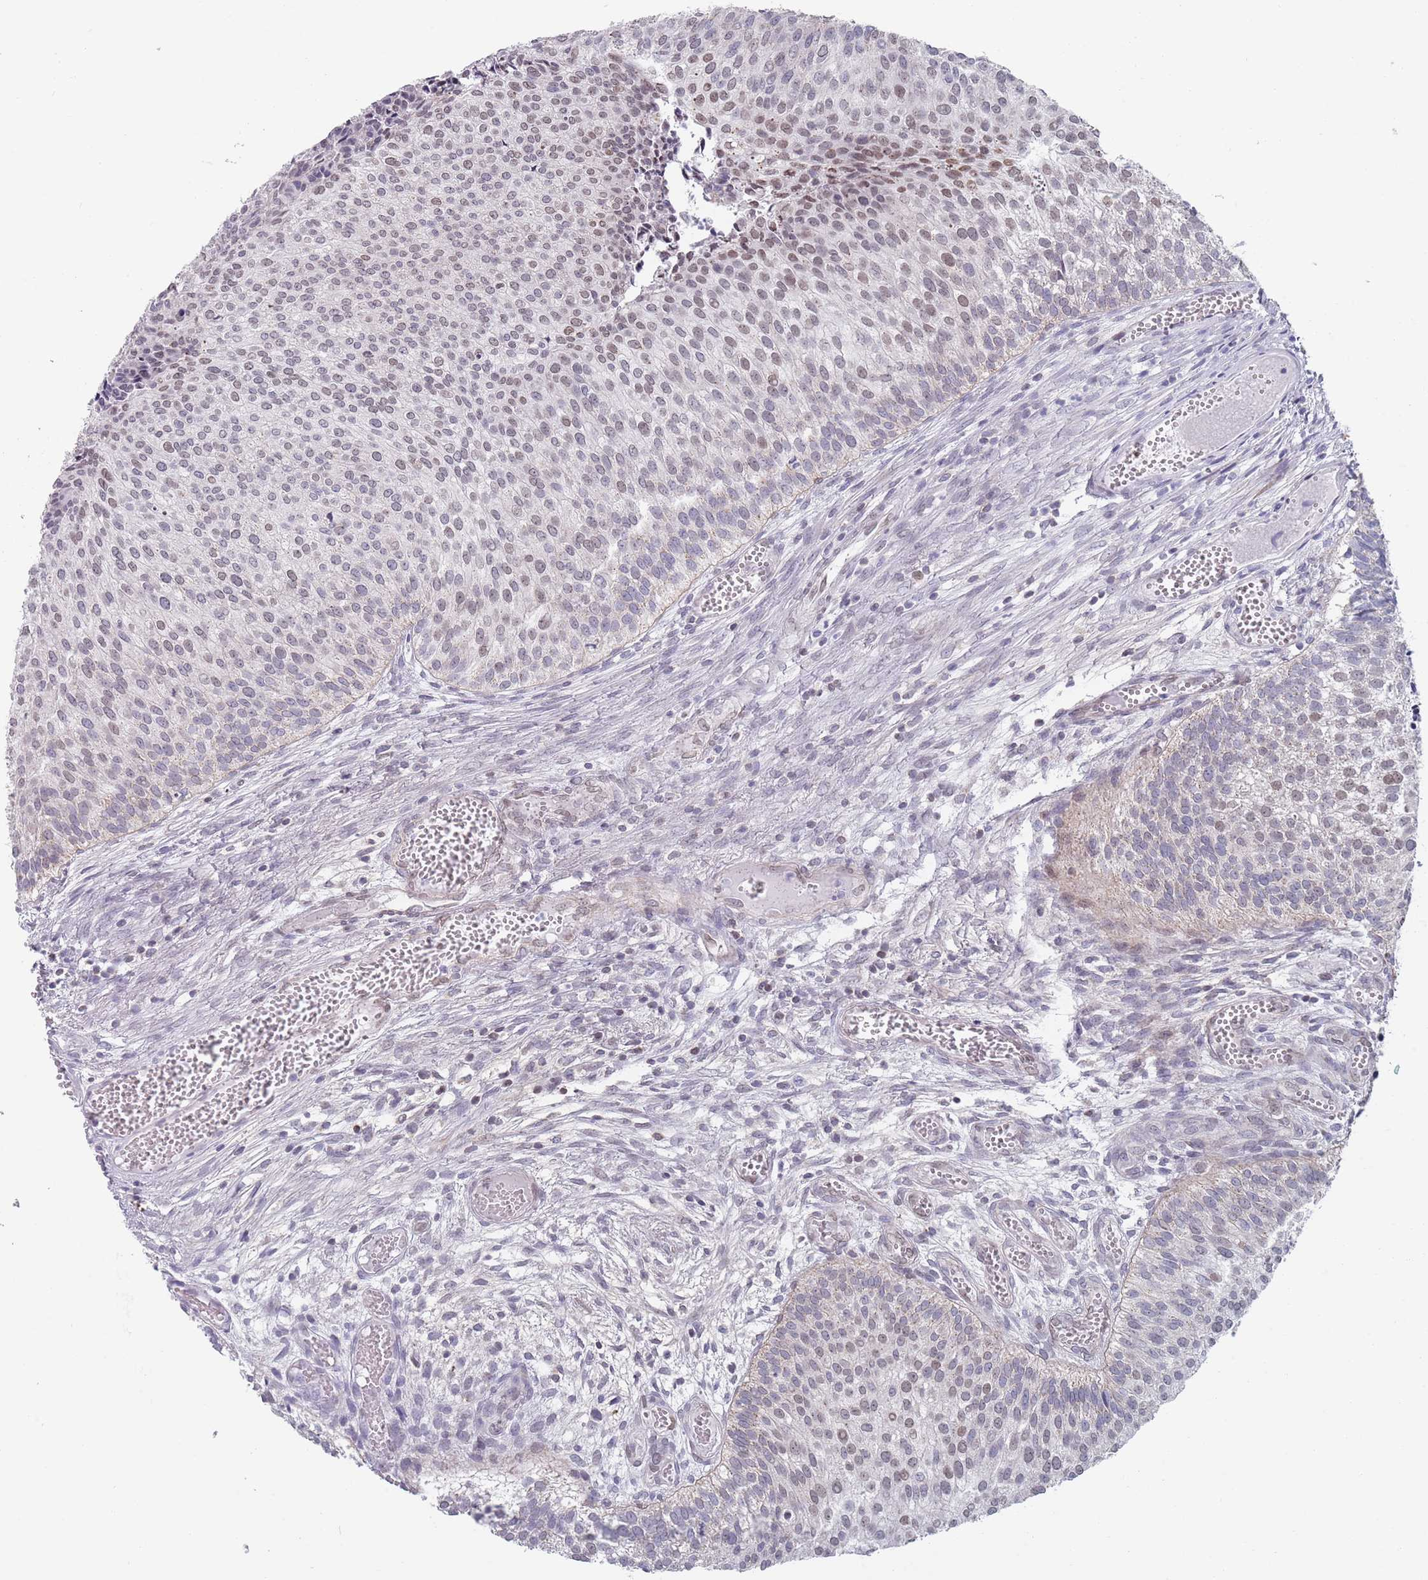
{"staining": {"intensity": "moderate", "quantity": "<25%", "location": "nuclear"}, "tissue": "urothelial cancer", "cell_type": "Tumor cells", "image_type": "cancer", "snomed": [{"axis": "morphology", "description": "Urothelial carcinoma, Low grade"}, {"axis": "topography", "description": "Urinary bladder"}], "caption": "This photomicrograph exhibits immunohistochemistry staining of human urothelial cancer, with low moderate nuclear expression in about <25% of tumor cells.", "gene": "MFSD12", "patient": {"sex": "male", "age": 84}}